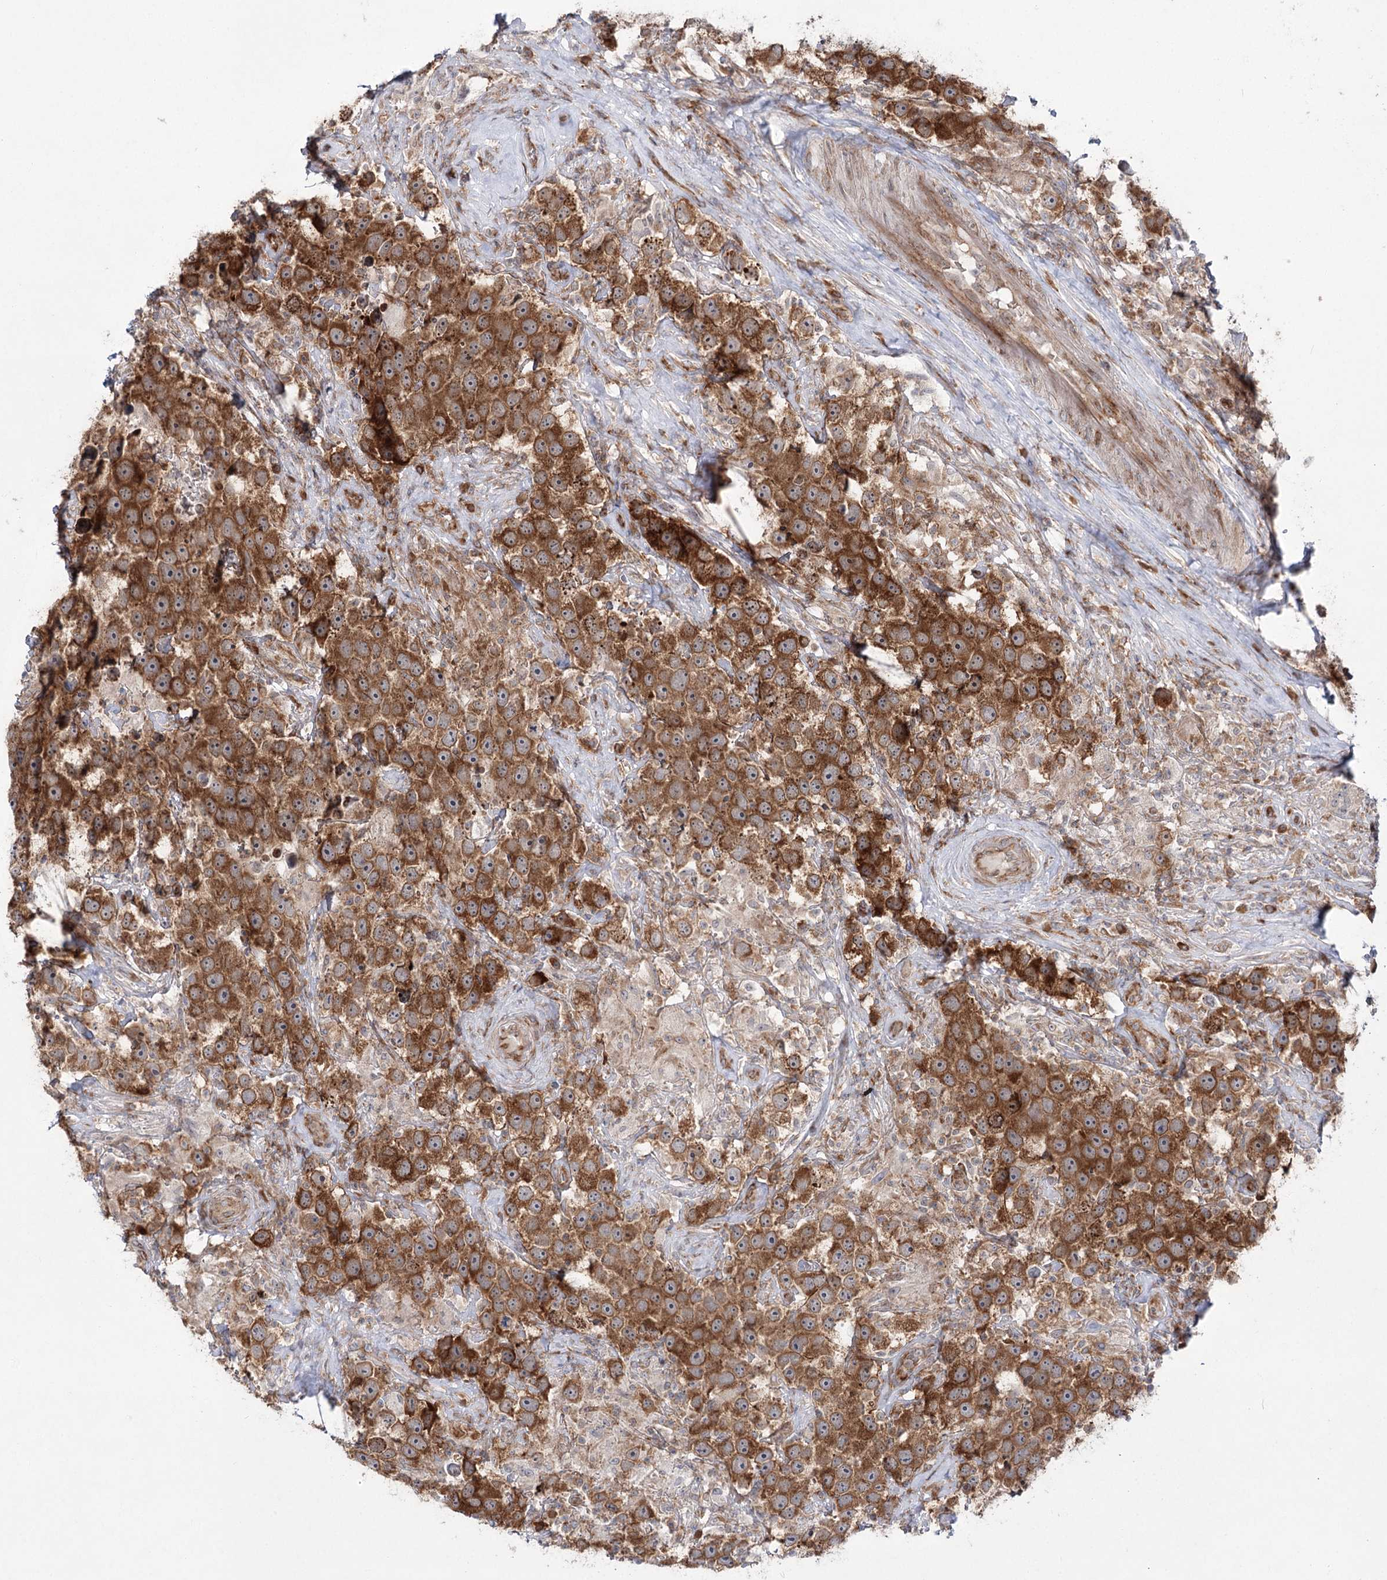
{"staining": {"intensity": "moderate", "quantity": ">75%", "location": "cytoplasmic/membranous"}, "tissue": "testis cancer", "cell_type": "Tumor cells", "image_type": "cancer", "snomed": [{"axis": "morphology", "description": "Seminoma, NOS"}, {"axis": "topography", "description": "Testis"}], "caption": "Protein staining of testis cancer tissue demonstrates moderate cytoplasmic/membranous expression in about >75% of tumor cells.", "gene": "VWA2", "patient": {"sex": "male", "age": 49}}